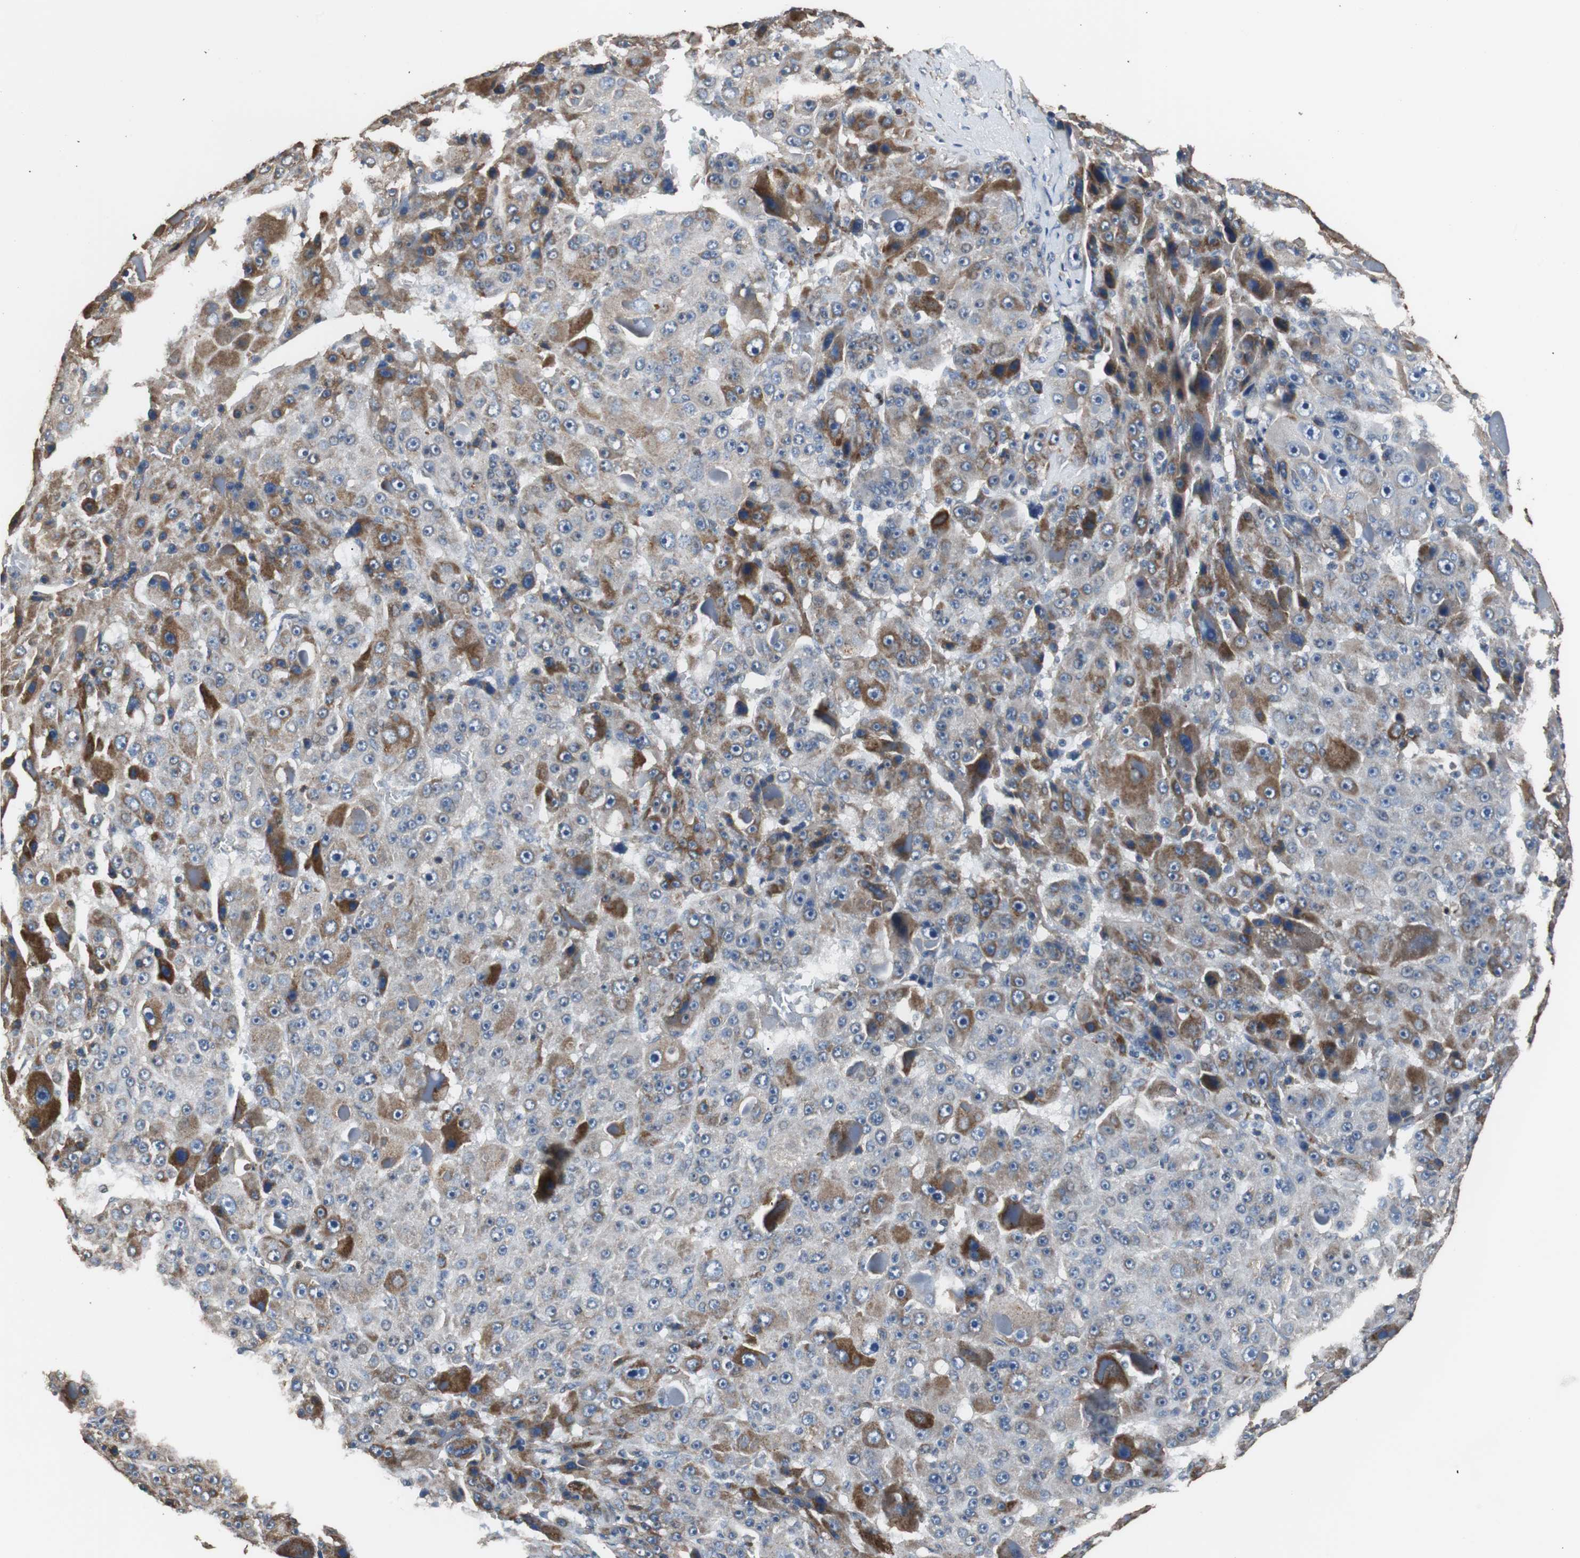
{"staining": {"intensity": "moderate", "quantity": "25%-75%", "location": "cytoplasmic/membranous"}, "tissue": "liver cancer", "cell_type": "Tumor cells", "image_type": "cancer", "snomed": [{"axis": "morphology", "description": "Carcinoma, Hepatocellular, NOS"}, {"axis": "topography", "description": "Liver"}], "caption": "Tumor cells display moderate cytoplasmic/membranous expression in approximately 25%-75% of cells in liver cancer.", "gene": "PITRM1", "patient": {"sex": "male", "age": 76}}